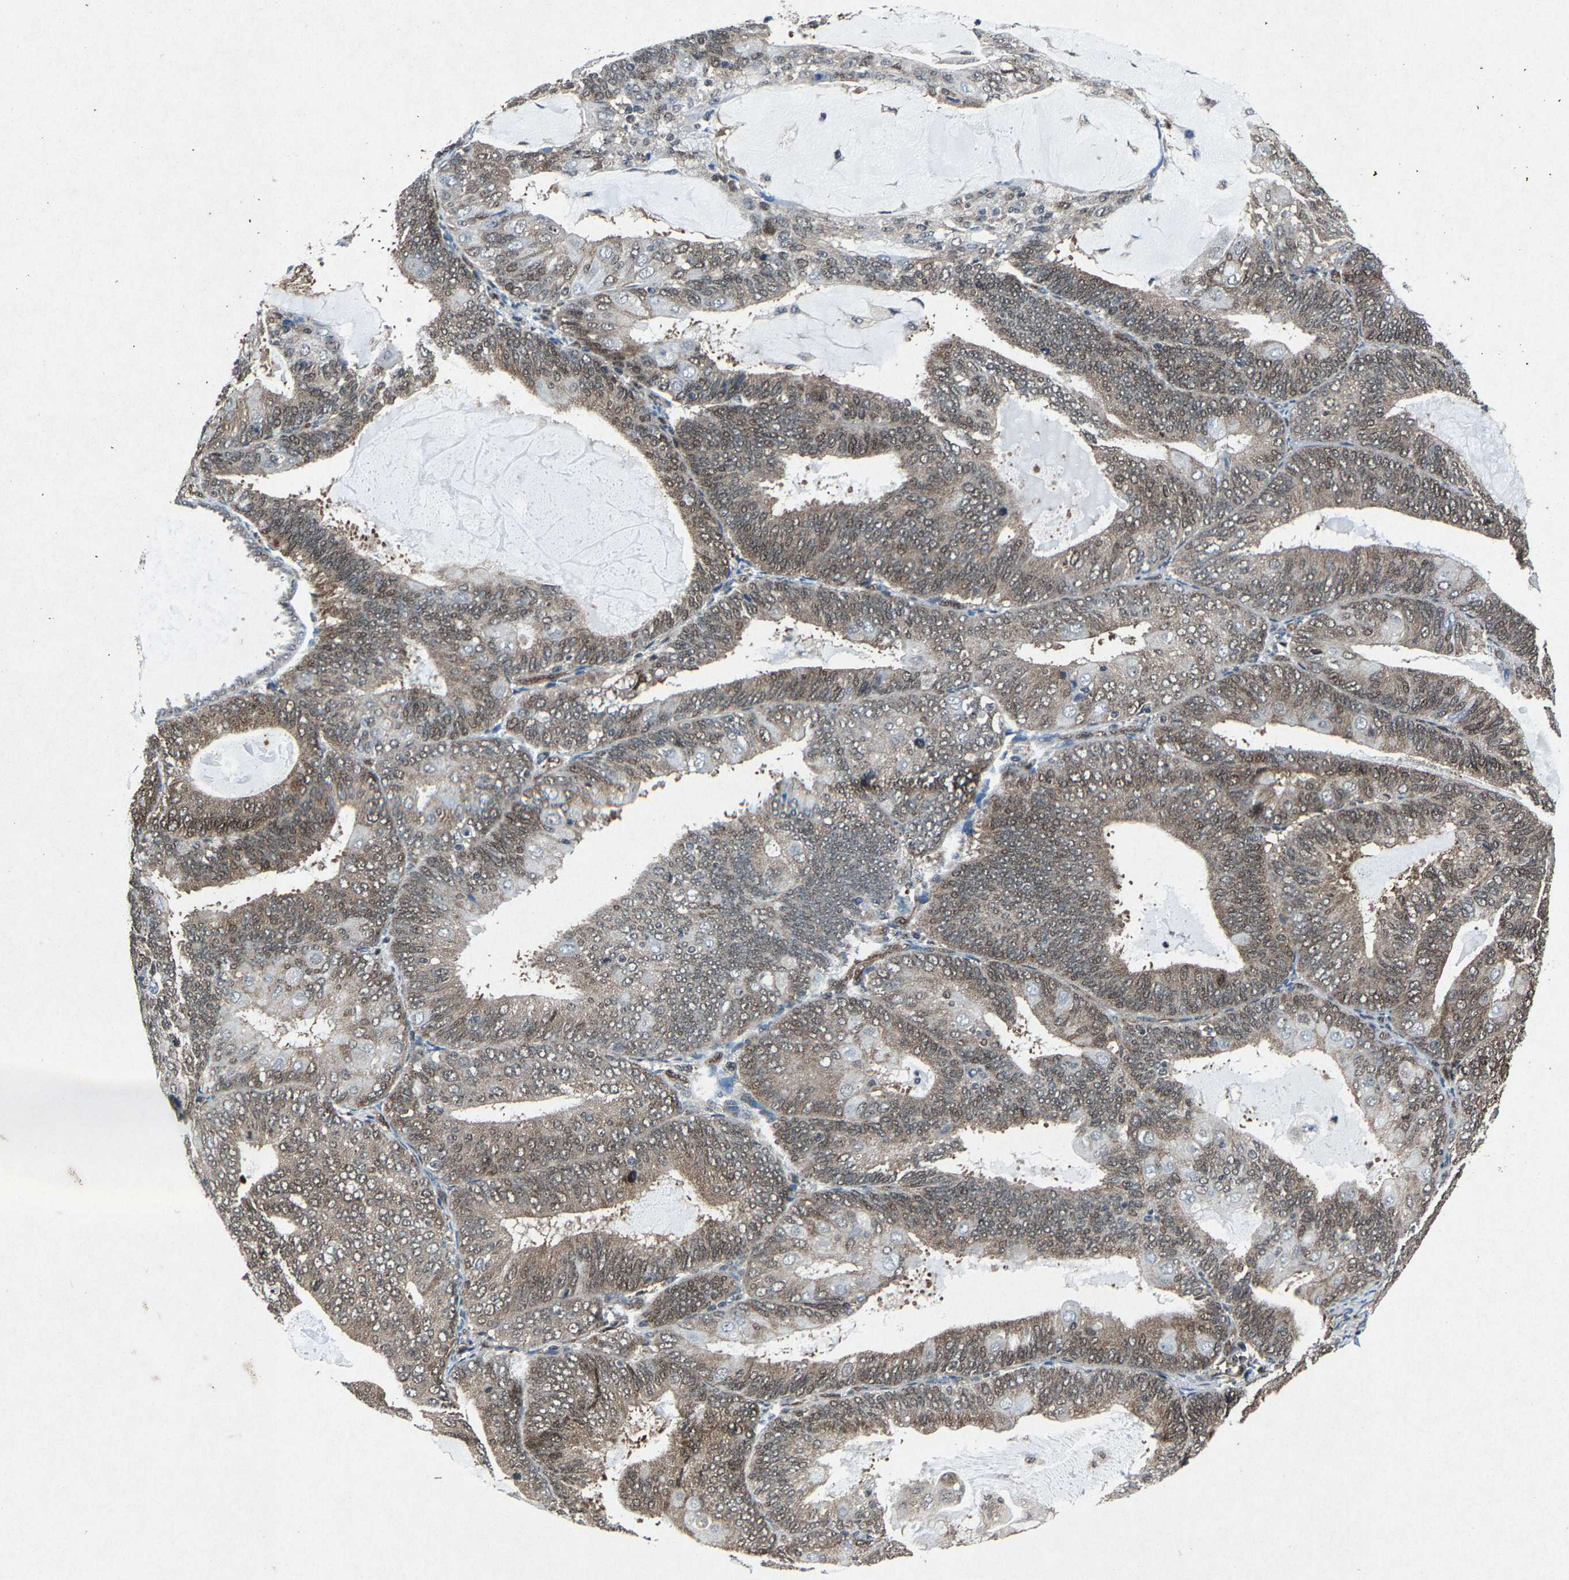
{"staining": {"intensity": "moderate", "quantity": ">75%", "location": "cytoplasmic/membranous,nuclear"}, "tissue": "endometrial cancer", "cell_type": "Tumor cells", "image_type": "cancer", "snomed": [{"axis": "morphology", "description": "Adenocarcinoma, NOS"}, {"axis": "topography", "description": "Endometrium"}], "caption": "Approximately >75% of tumor cells in human endometrial cancer display moderate cytoplasmic/membranous and nuclear protein staining as visualized by brown immunohistochemical staining.", "gene": "ATXN3", "patient": {"sex": "female", "age": 81}}